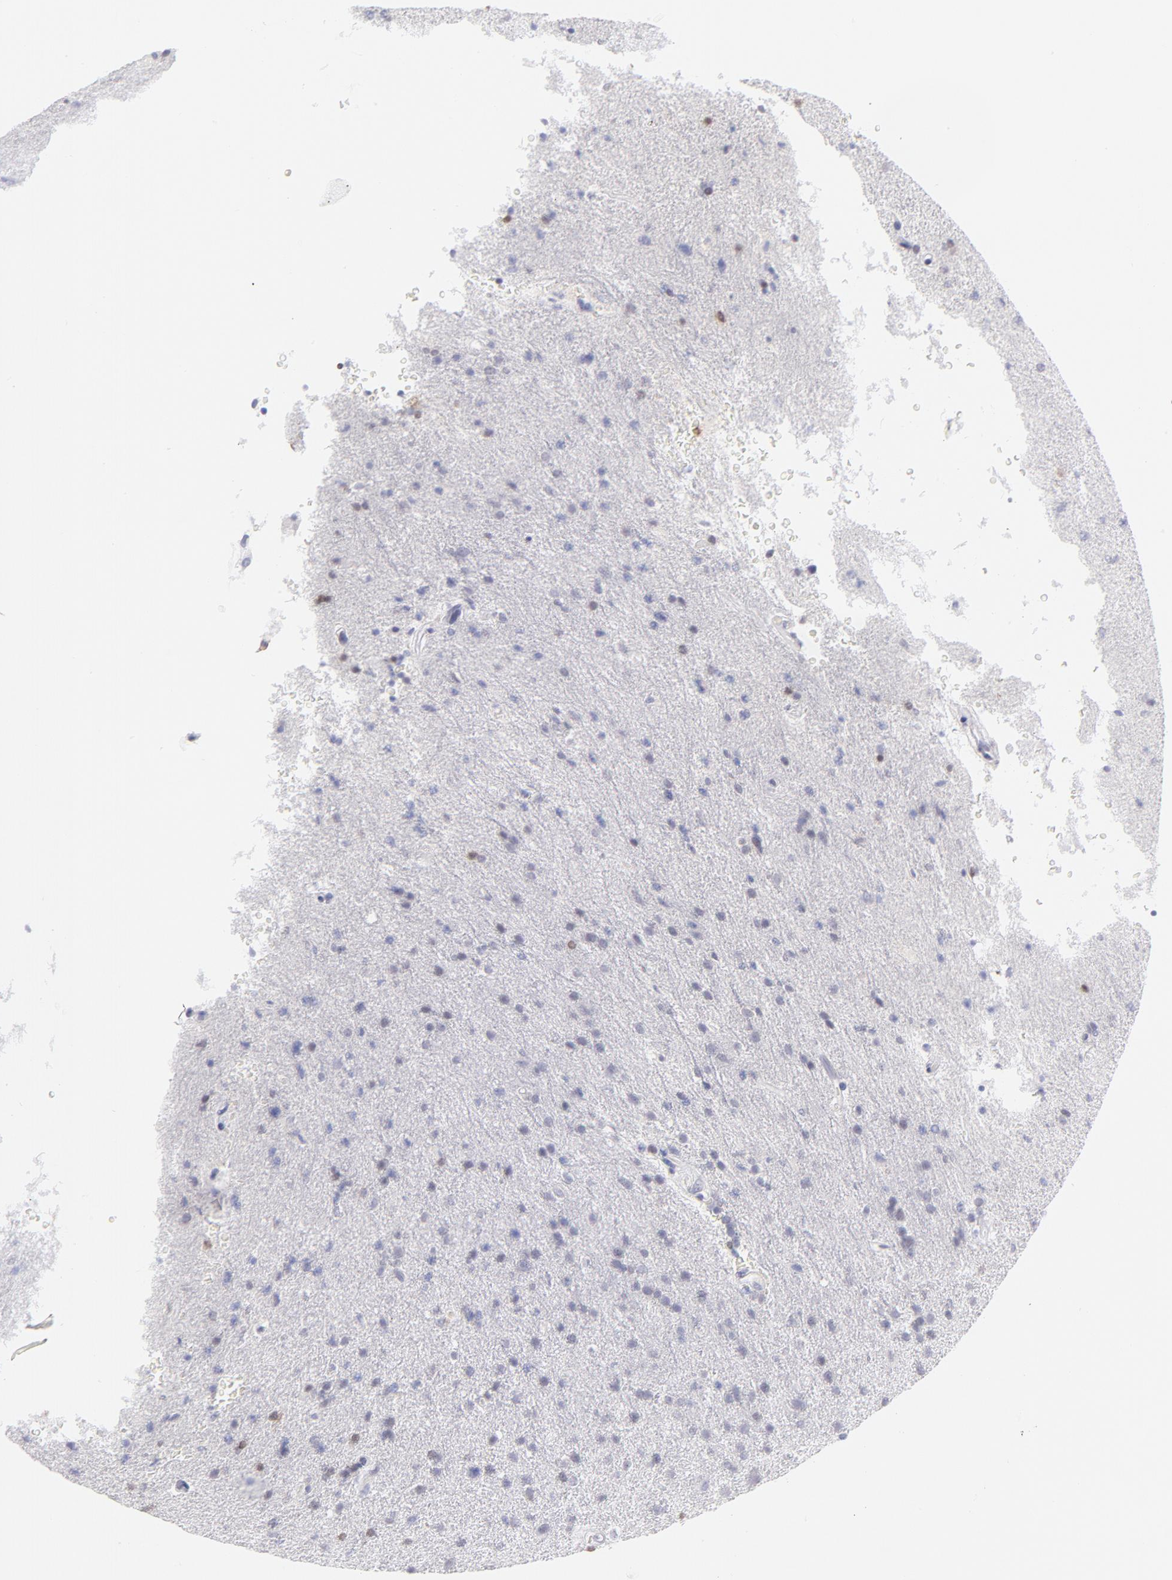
{"staining": {"intensity": "negative", "quantity": "none", "location": "none"}, "tissue": "glioma", "cell_type": "Tumor cells", "image_type": "cancer", "snomed": [{"axis": "morphology", "description": "Glioma, malignant, High grade"}, {"axis": "topography", "description": "Brain"}], "caption": "High-grade glioma (malignant) stained for a protein using immunohistochemistry reveals no positivity tumor cells.", "gene": "LTB4R", "patient": {"sex": "male", "age": 33}}